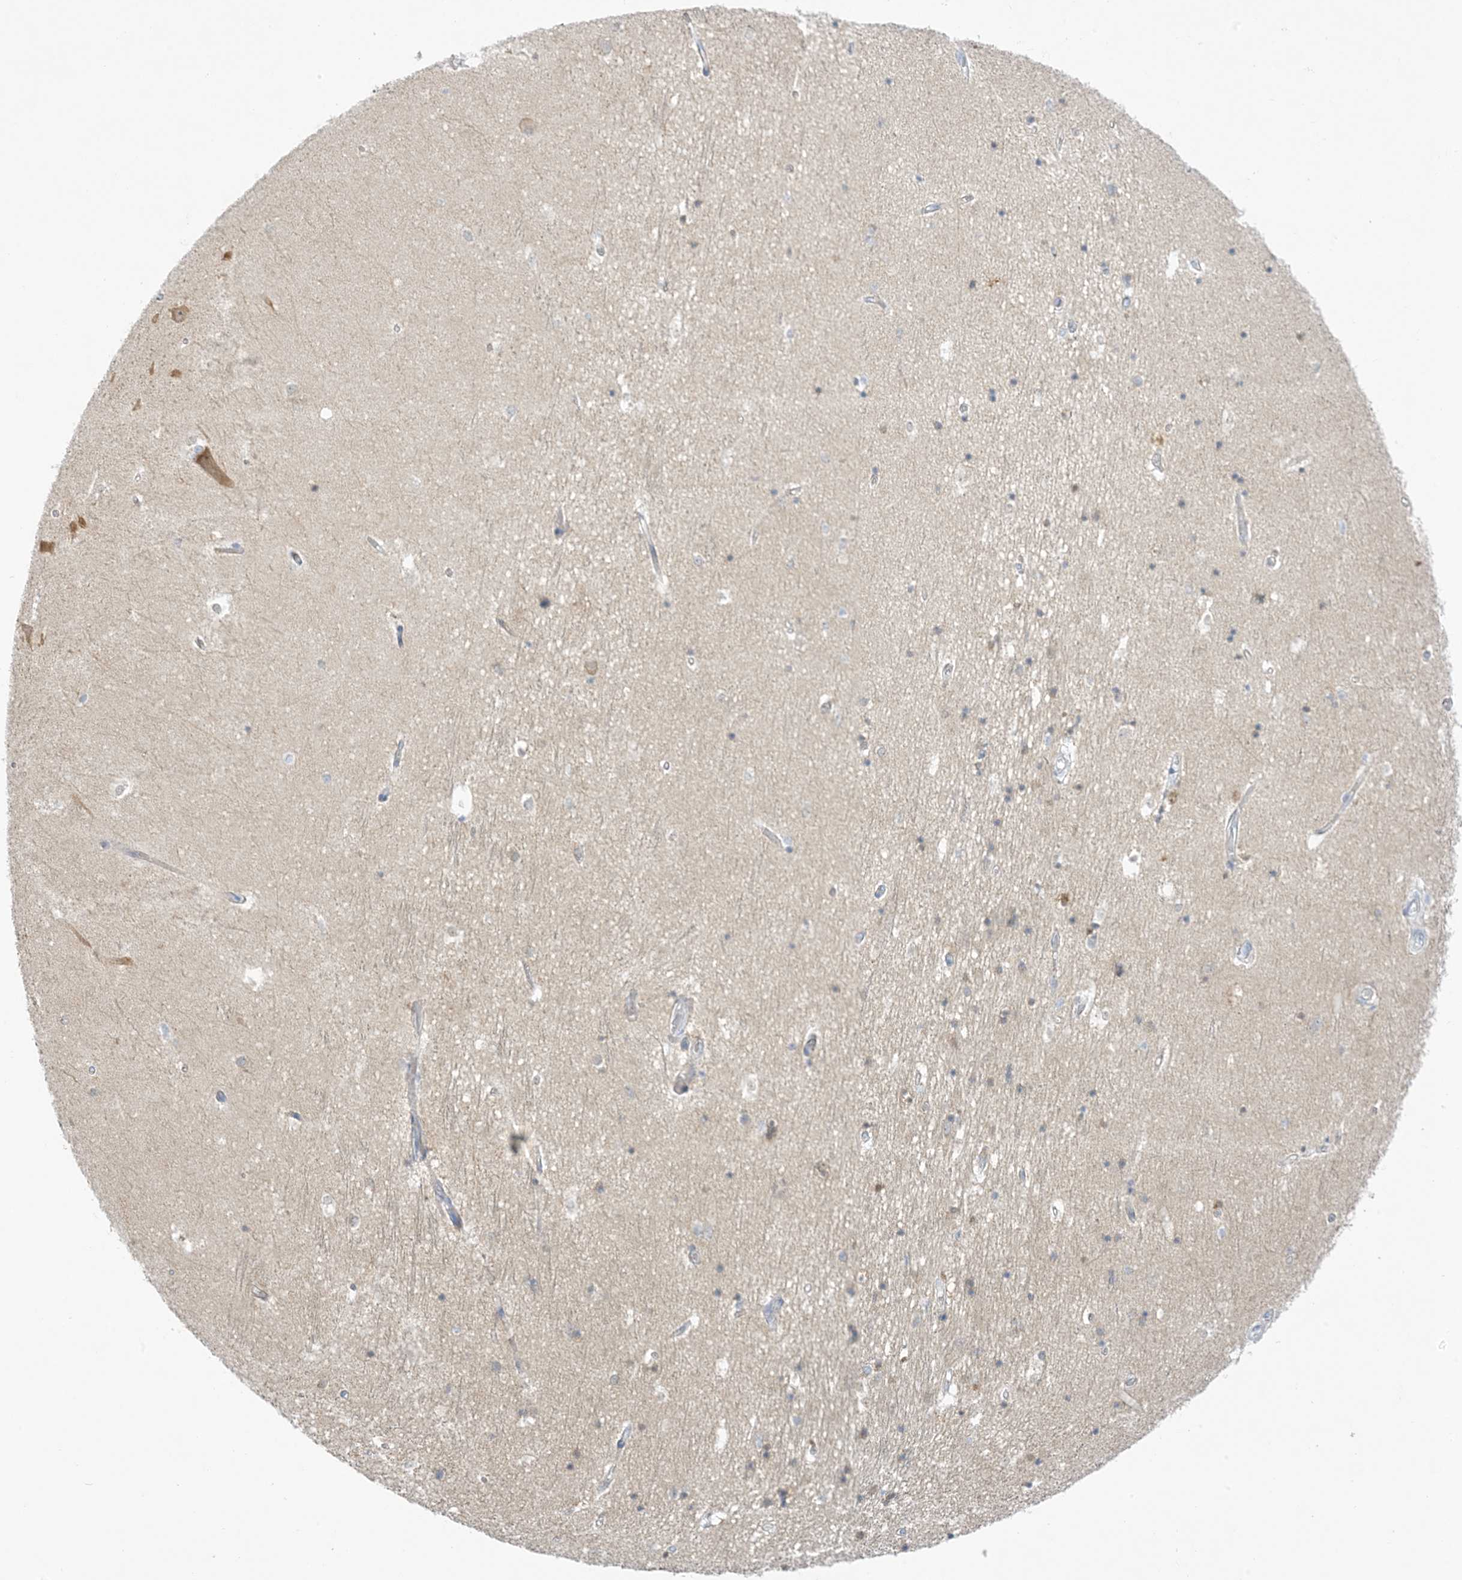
{"staining": {"intensity": "negative", "quantity": "none", "location": "none"}, "tissue": "hippocampus", "cell_type": "Glial cells", "image_type": "normal", "snomed": [{"axis": "morphology", "description": "Normal tissue, NOS"}, {"axis": "topography", "description": "Hippocampus"}], "caption": "This is an immunohistochemistry (IHC) histopathology image of normal hippocampus. There is no staining in glial cells.", "gene": "XIRP2", "patient": {"sex": "male", "age": 45}}